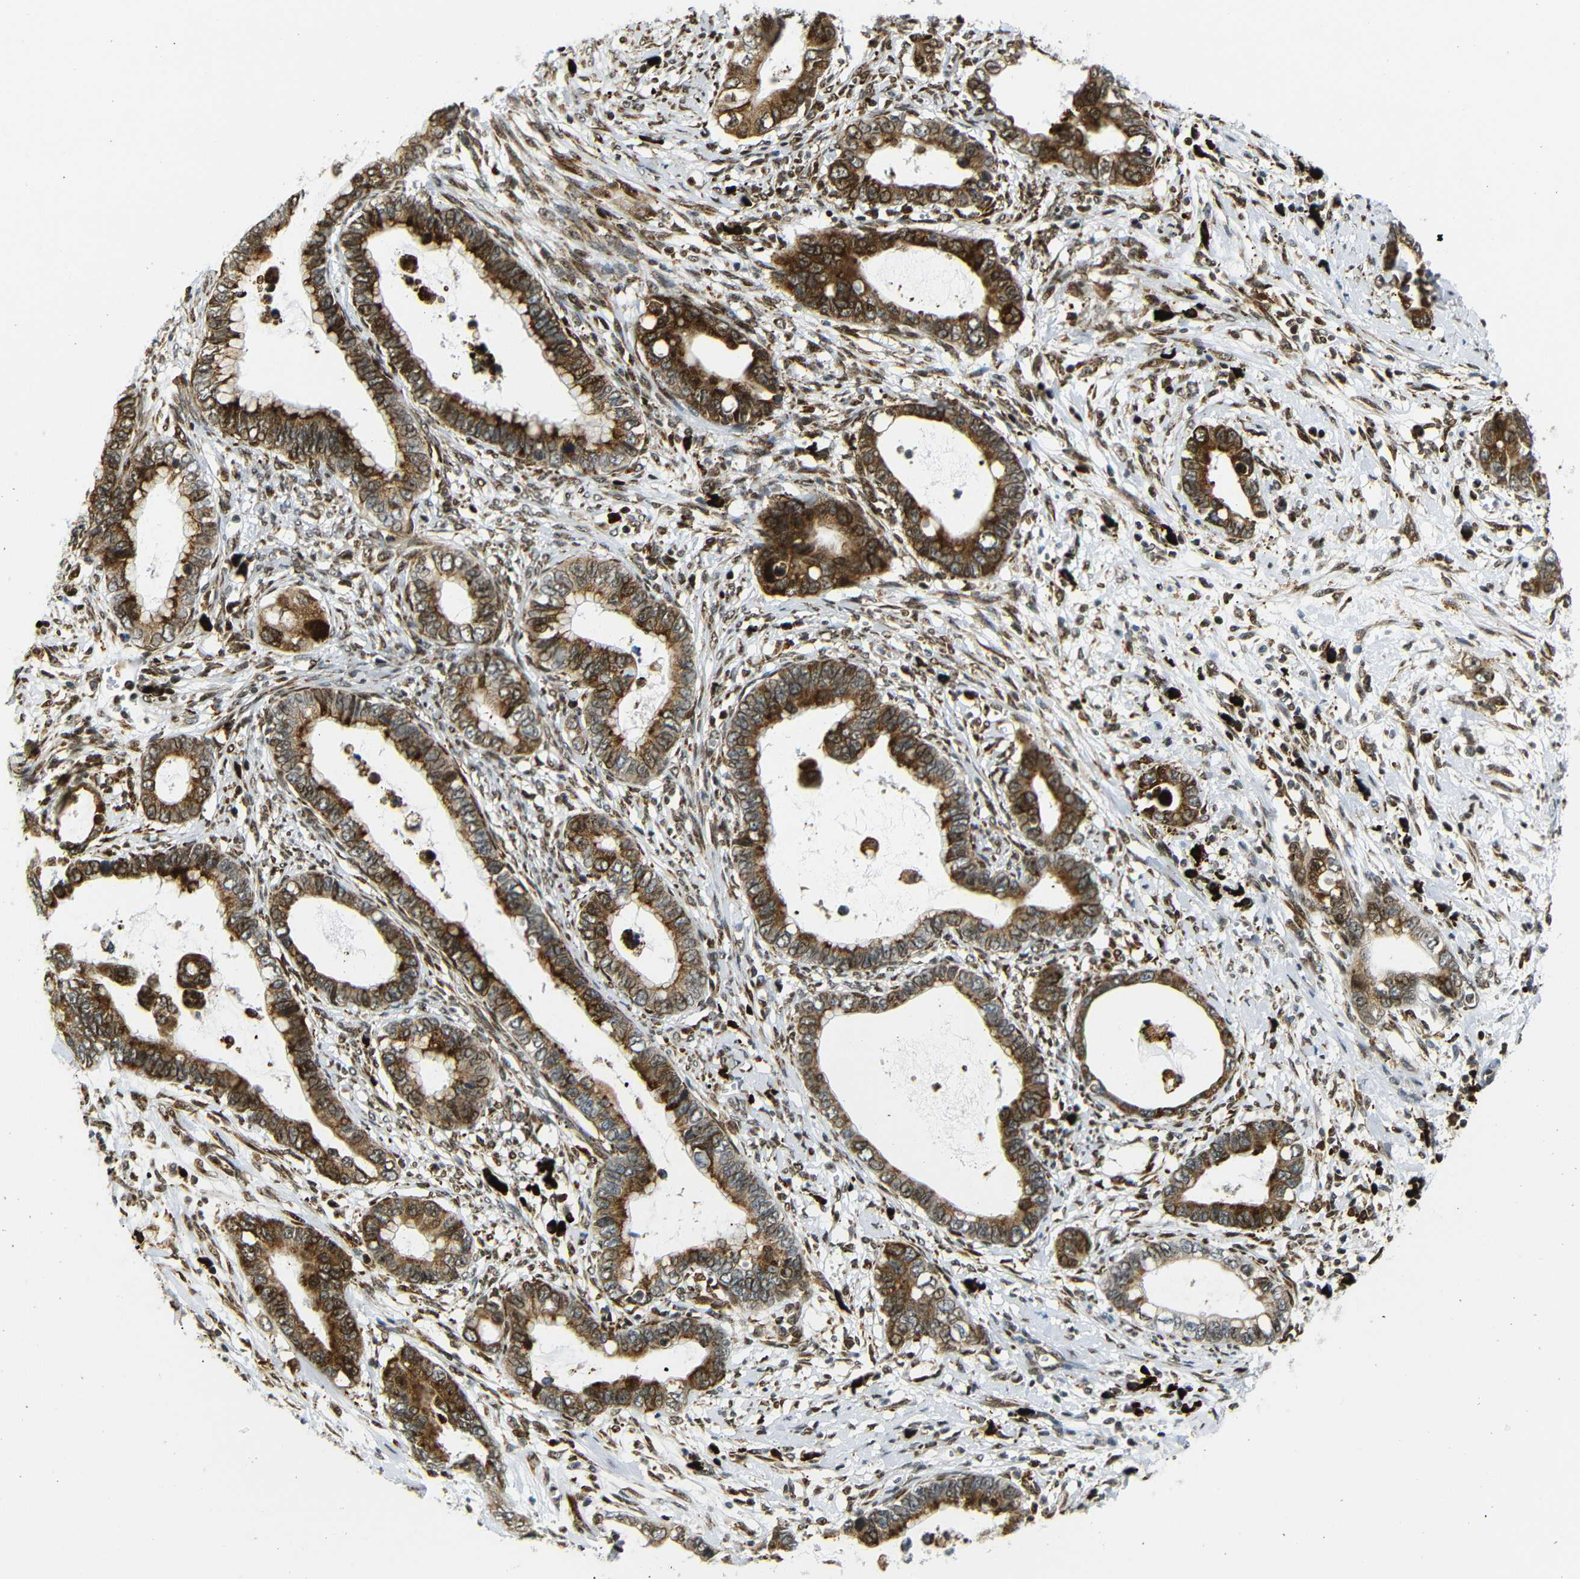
{"staining": {"intensity": "strong", "quantity": ">75%", "location": "cytoplasmic/membranous"}, "tissue": "cervical cancer", "cell_type": "Tumor cells", "image_type": "cancer", "snomed": [{"axis": "morphology", "description": "Adenocarcinoma, NOS"}, {"axis": "topography", "description": "Cervix"}], "caption": "Immunohistochemistry of adenocarcinoma (cervical) reveals high levels of strong cytoplasmic/membranous expression in approximately >75% of tumor cells. The protein of interest is stained brown, and the nuclei are stained in blue (DAB (3,3'-diaminobenzidine) IHC with brightfield microscopy, high magnification).", "gene": "SPCS2", "patient": {"sex": "female", "age": 44}}